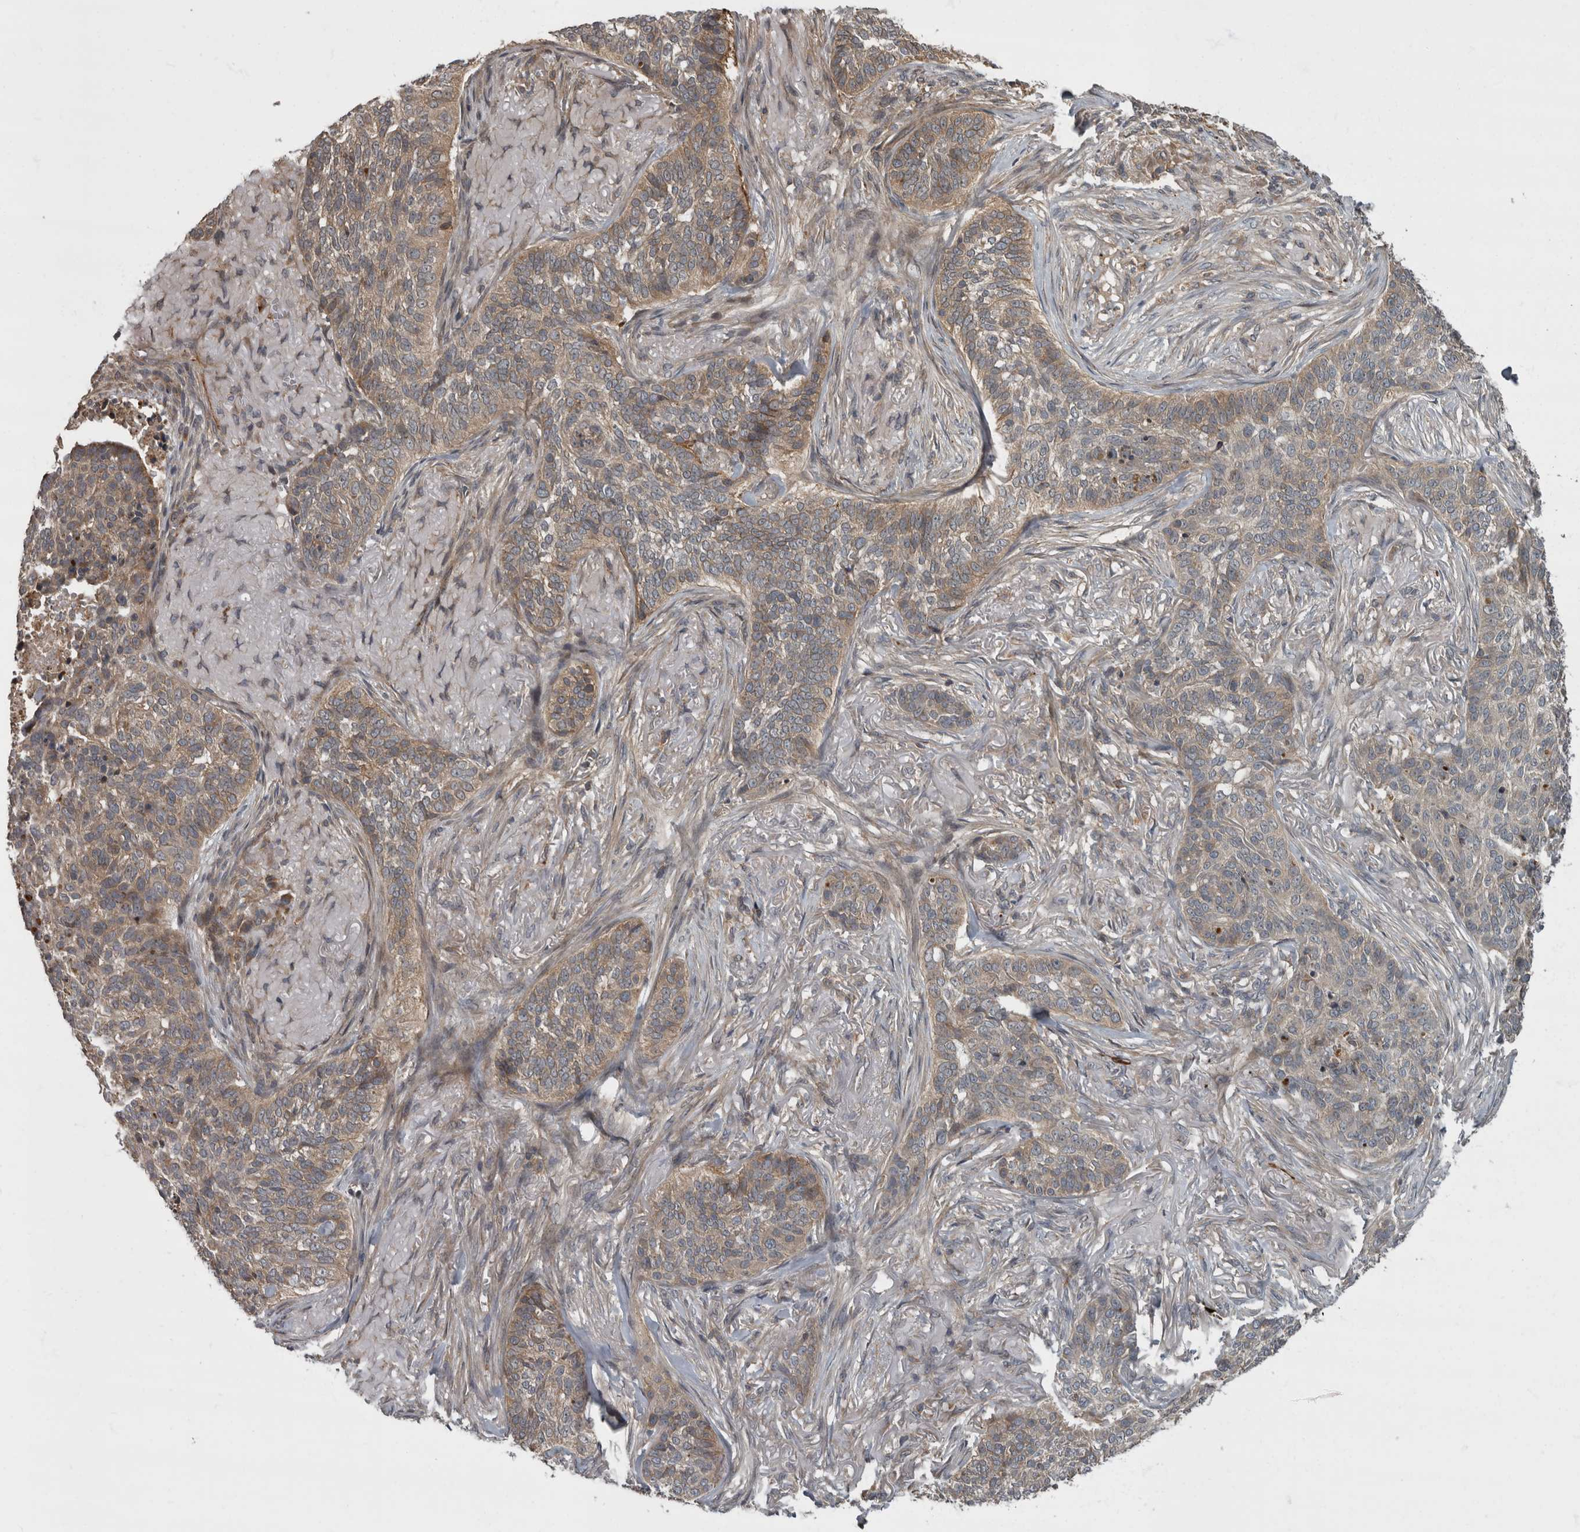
{"staining": {"intensity": "weak", "quantity": "25%-75%", "location": "cytoplasmic/membranous"}, "tissue": "skin cancer", "cell_type": "Tumor cells", "image_type": "cancer", "snomed": [{"axis": "morphology", "description": "Basal cell carcinoma"}, {"axis": "topography", "description": "Skin"}], "caption": "Brown immunohistochemical staining in skin basal cell carcinoma exhibits weak cytoplasmic/membranous staining in about 25%-75% of tumor cells.", "gene": "VEGFD", "patient": {"sex": "male", "age": 85}}